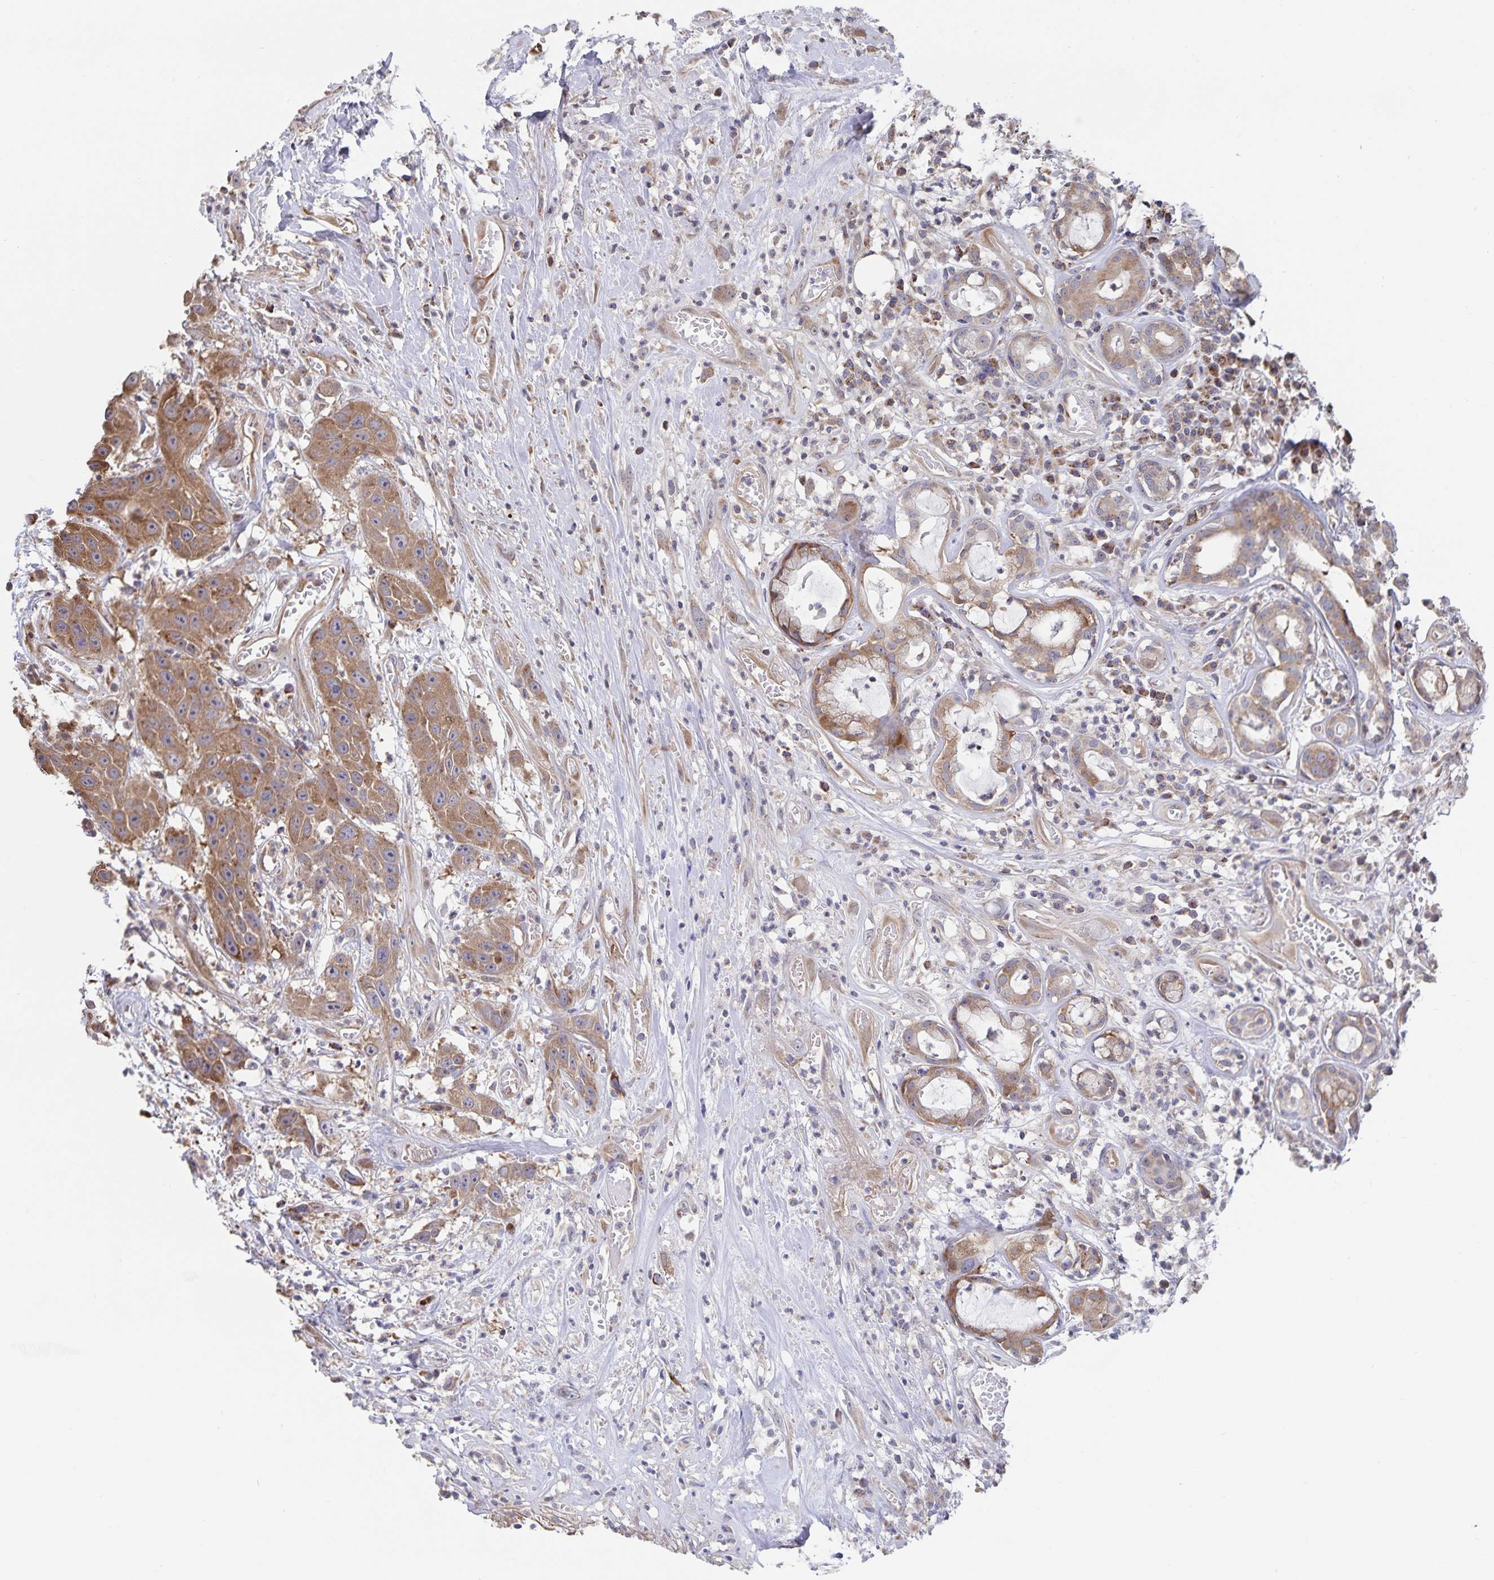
{"staining": {"intensity": "moderate", "quantity": ">75%", "location": "cytoplasmic/membranous"}, "tissue": "head and neck cancer", "cell_type": "Tumor cells", "image_type": "cancer", "snomed": [{"axis": "morphology", "description": "Squamous cell carcinoma, NOS"}, {"axis": "topography", "description": "Head-Neck"}], "caption": "Head and neck cancer (squamous cell carcinoma) stained with a brown dye reveals moderate cytoplasmic/membranous positive staining in approximately >75% of tumor cells.", "gene": "ACACA", "patient": {"sex": "male", "age": 57}}